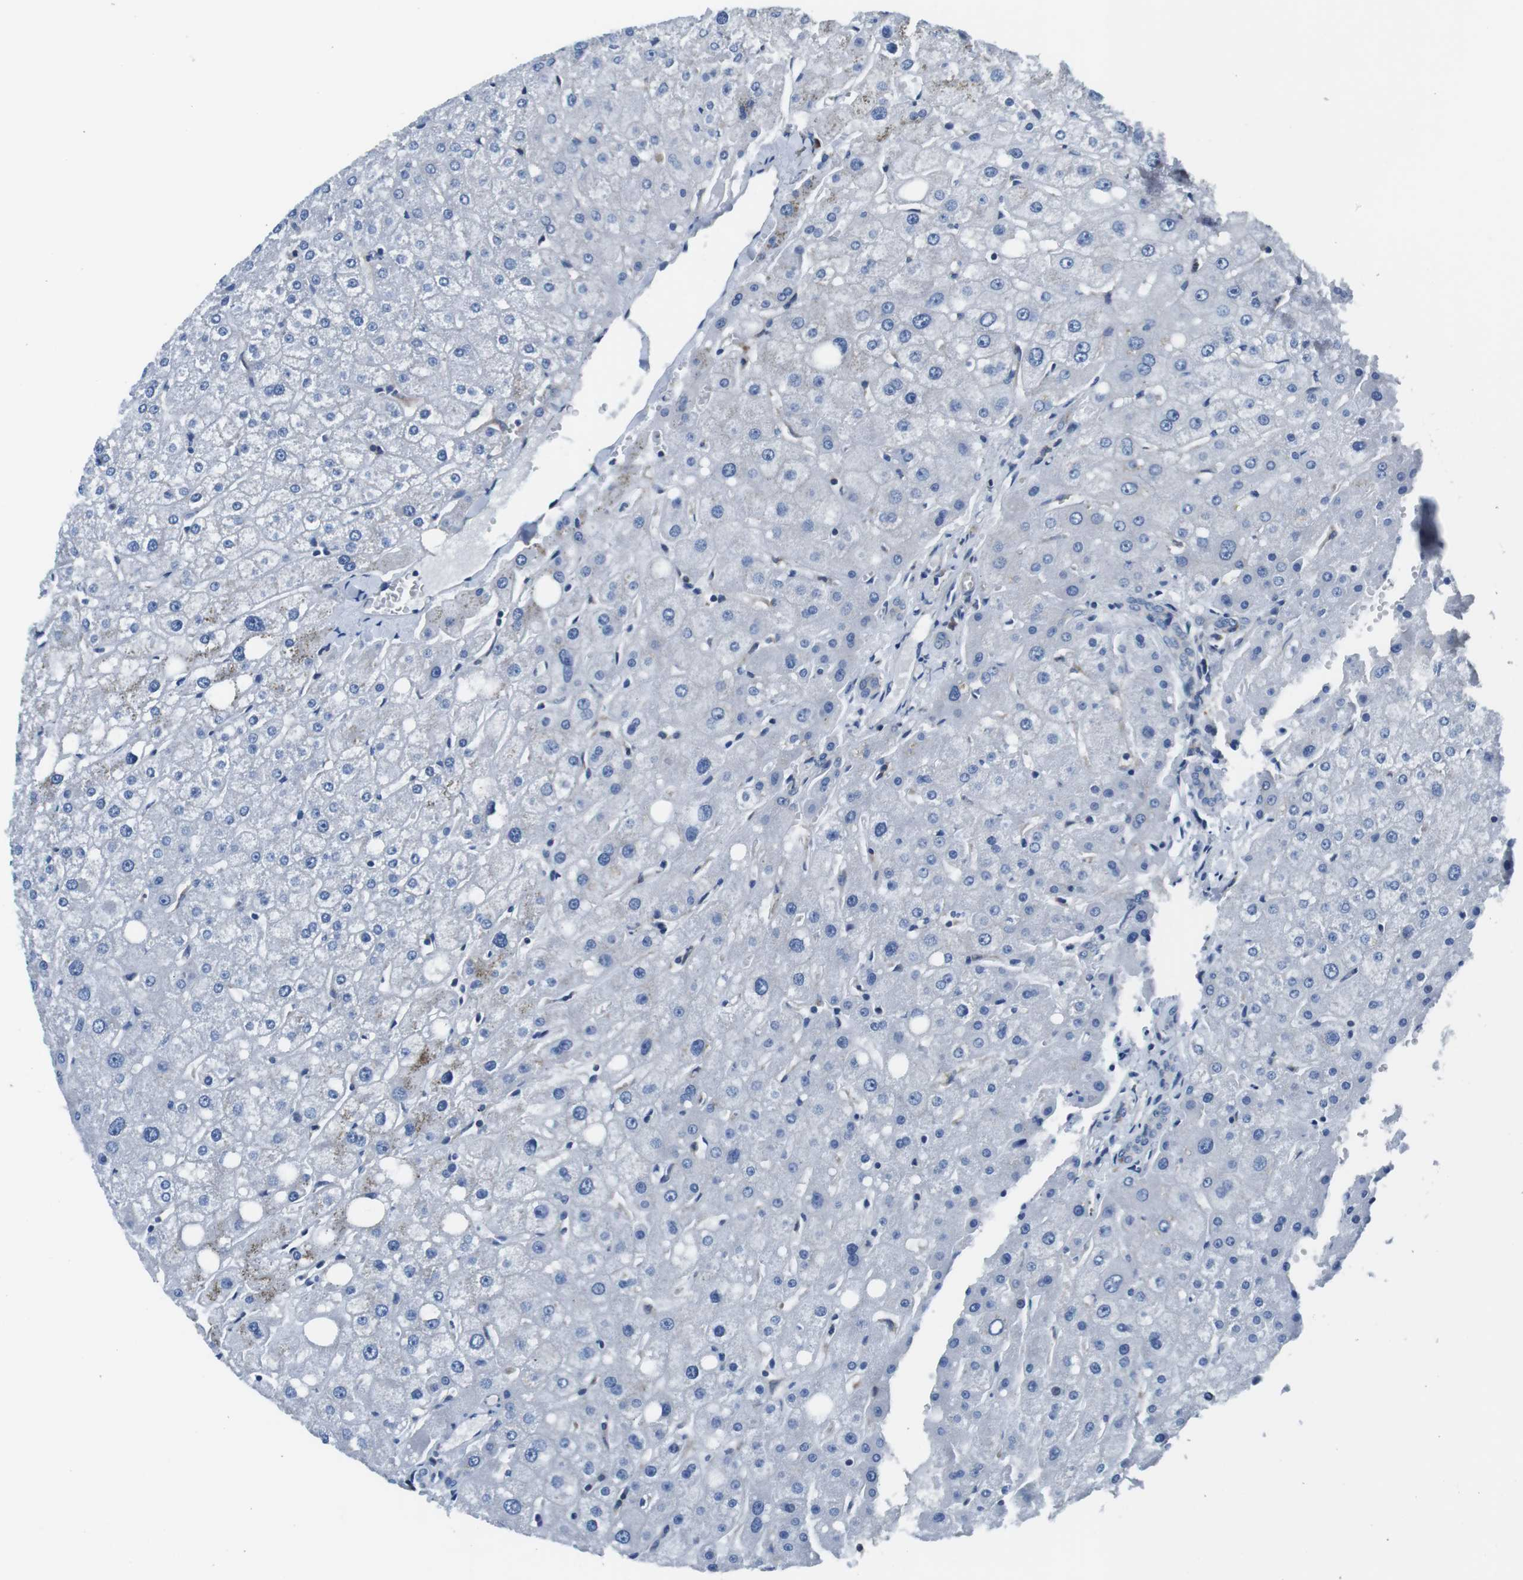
{"staining": {"intensity": "negative", "quantity": "none", "location": "none"}, "tissue": "liver", "cell_type": "Cholangiocytes", "image_type": "normal", "snomed": [{"axis": "morphology", "description": "Normal tissue, NOS"}, {"axis": "topography", "description": "Liver"}], "caption": "Liver stained for a protein using immunohistochemistry reveals no expression cholangiocytes.", "gene": "EIF2B5", "patient": {"sex": "male", "age": 73}}